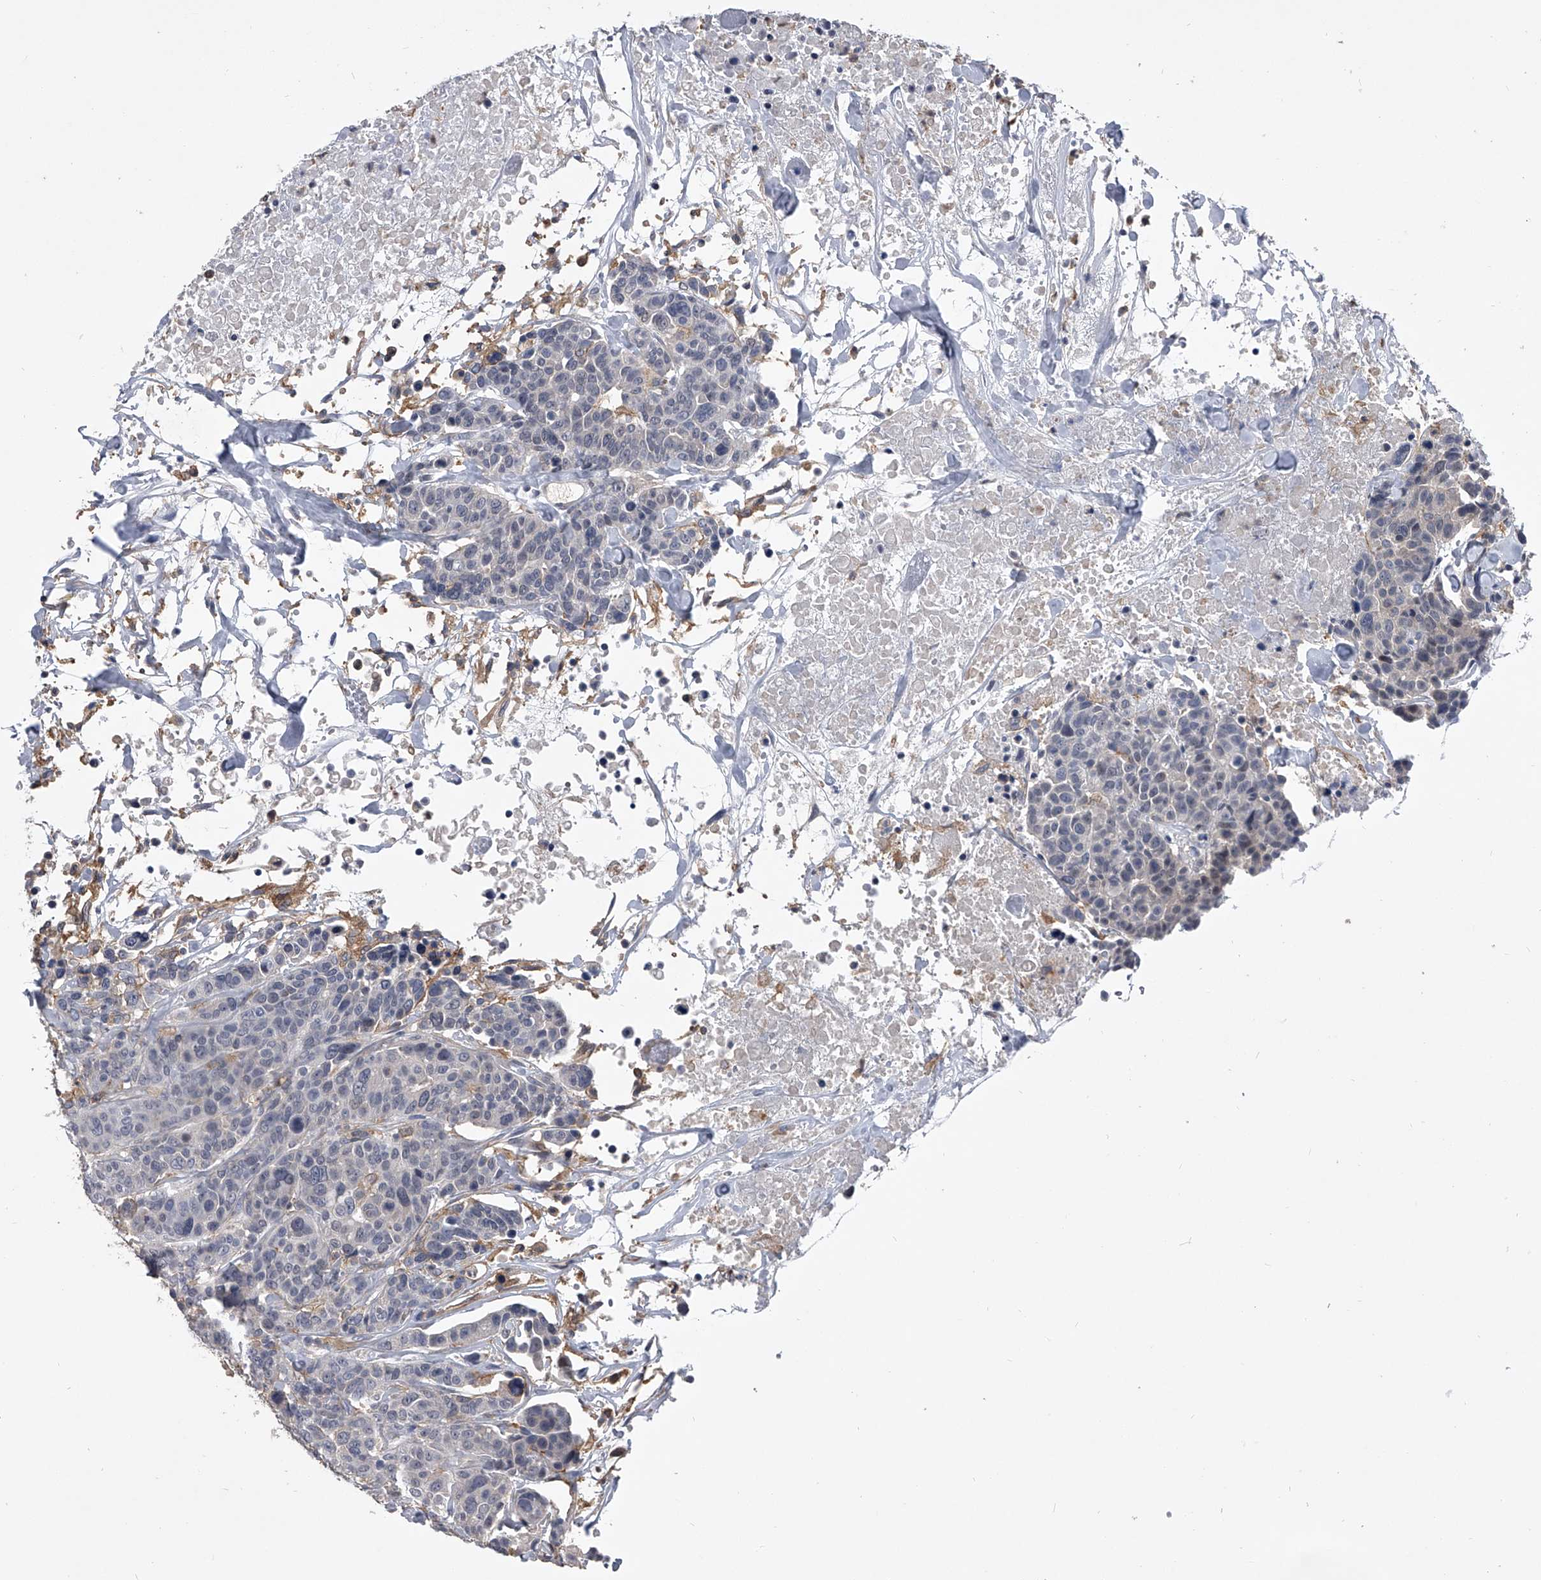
{"staining": {"intensity": "negative", "quantity": "none", "location": "none"}, "tissue": "breast cancer", "cell_type": "Tumor cells", "image_type": "cancer", "snomed": [{"axis": "morphology", "description": "Duct carcinoma"}, {"axis": "topography", "description": "Breast"}], "caption": "This is an IHC micrograph of human breast infiltrating ductal carcinoma. There is no positivity in tumor cells.", "gene": "MAP4K3", "patient": {"sex": "female", "age": 37}}